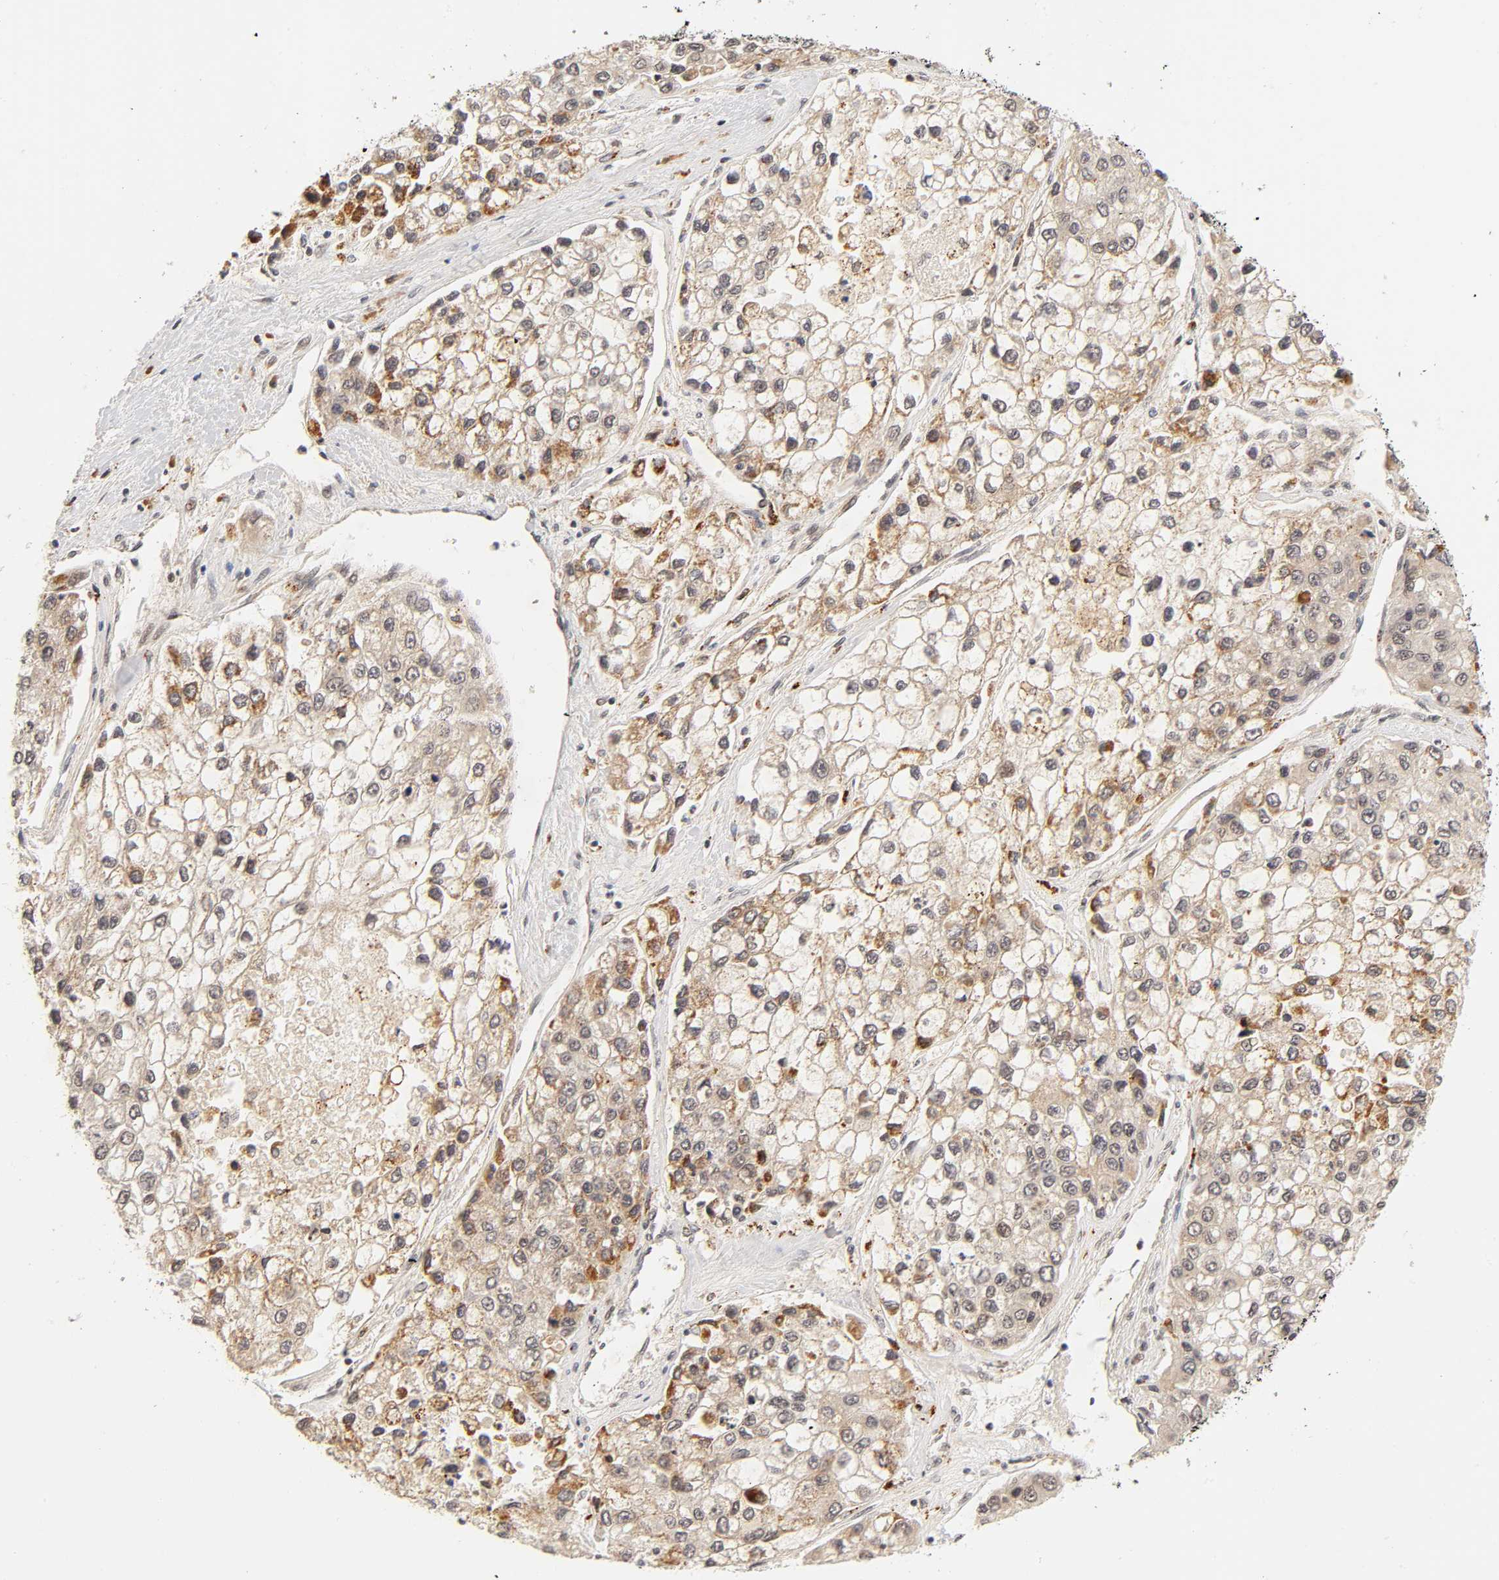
{"staining": {"intensity": "weak", "quantity": "25%-75%", "location": "cytoplasmic/membranous,nuclear"}, "tissue": "liver cancer", "cell_type": "Tumor cells", "image_type": "cancer", "snomed": [{"axis": "morphology", "description": "Carcinoma, Hepatocellular, NOS"}, {"axis": "topography", "description": "Liver"}], "caption": "Immunohistochemical staining of liver hepatocellular carcinoma reveals low levels of weak cytoplasmic/membranous and nuclear protein staining in about 25%-75% of tumor cells.", "gene": "TAF10", "patient": {"sex": "female", "age": 66}}